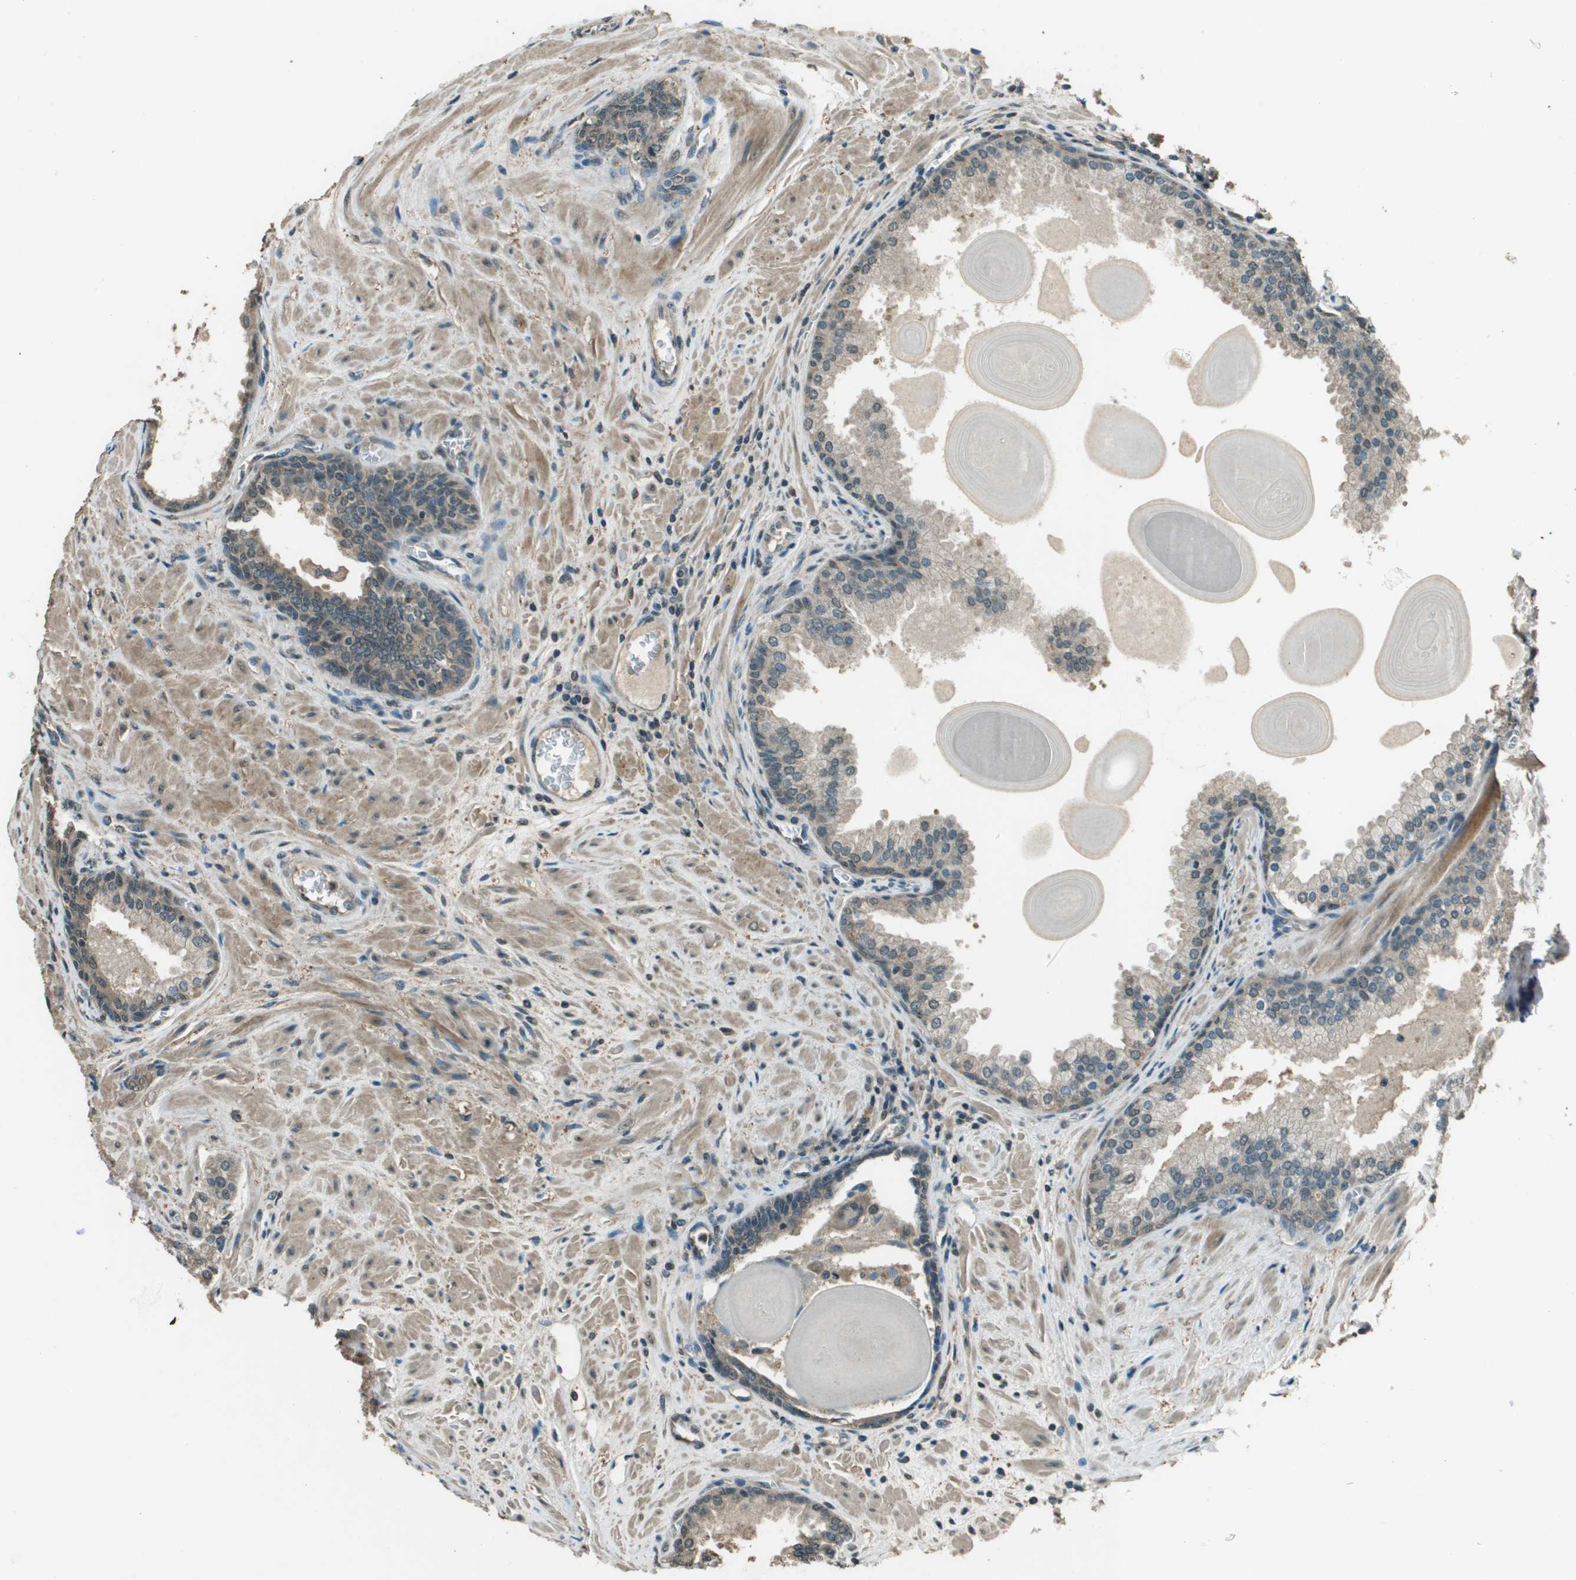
{"staining": {"intensity": "weak", "quantity": "<25%", "location": "cytoplasmic/membranous"}, "tissue": "prostate cancer", "cell_type": "Tumor cells", "image_type": "cancer", "snomed": [{"axis": "morphology", "description": "Adenocarcinoma, High grade"}, {"axis": "topography", "description": "Prostate"}], "caption": "Immunohistochemistry (IHC) of human prostate adenocarcinoma (high-grade) shows no expression in tumor cells.", "gene": "SDC3", "patient": {"sex": "male", "age": 65}}